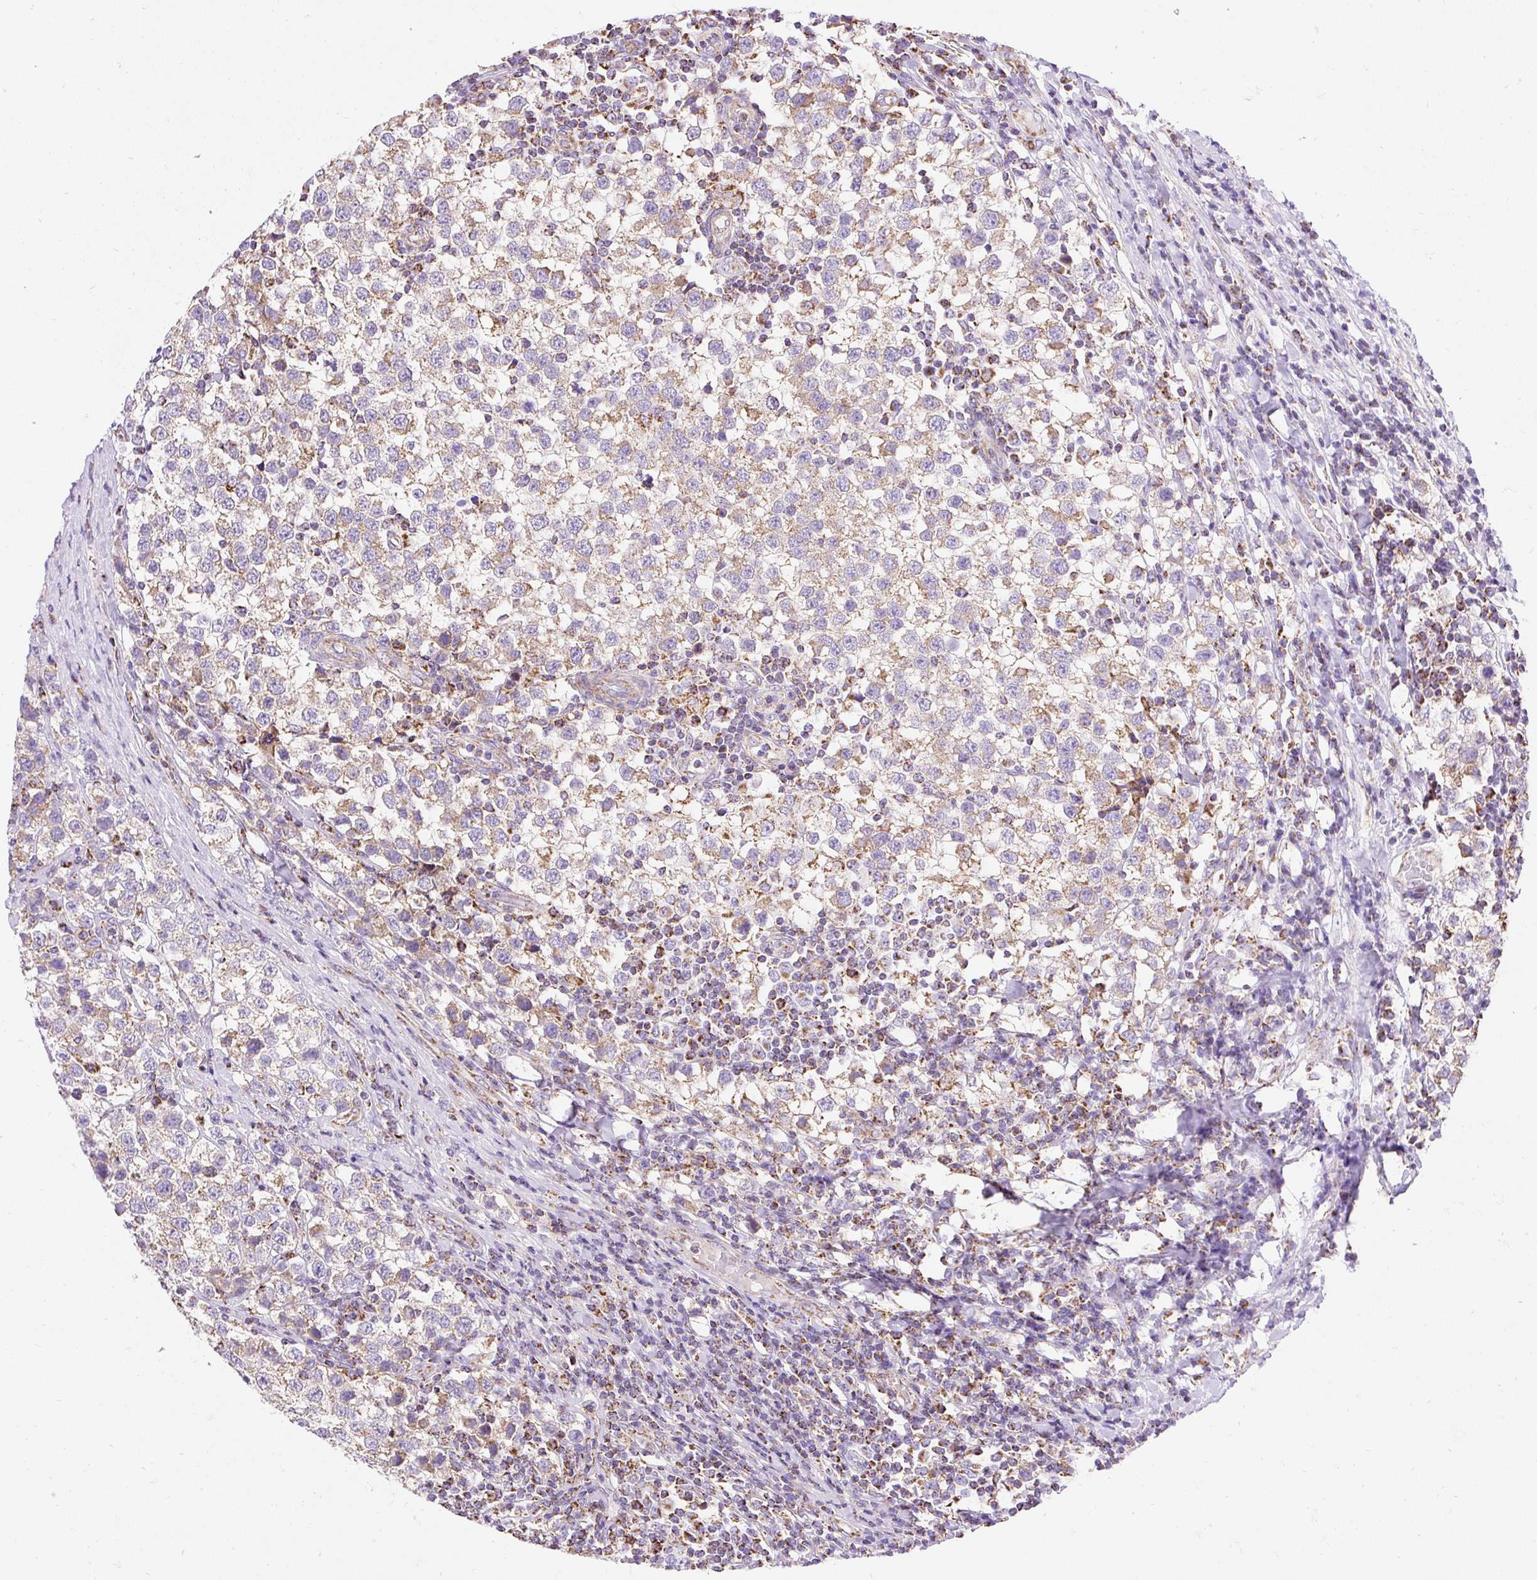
{"staining": {"intensity": "weak", "quantity": ">75%", "location": "cytoplasmic/membranous"}, "tissue": "testis cancer", "cell_type": "Tumor cells", "image_type": "cancer", "snomed": [{"axis": "morphology", "description": "Seminoma, NOS"}, {"axis": "topography", "description": "Testis"}], "caption": "Testis cancer (seminoma) tissue exhibits weak cytoplasmic/membranous expression in about >75% of tumor cells The staining is performed using DAB (3,3'-diaminobenzidine) brown chromogen to label protein expression. The nuclei are counter-stained blue using hematoxylin.", "gene": "DAAM2", "patient": {"sex": "male", "age": 34}}